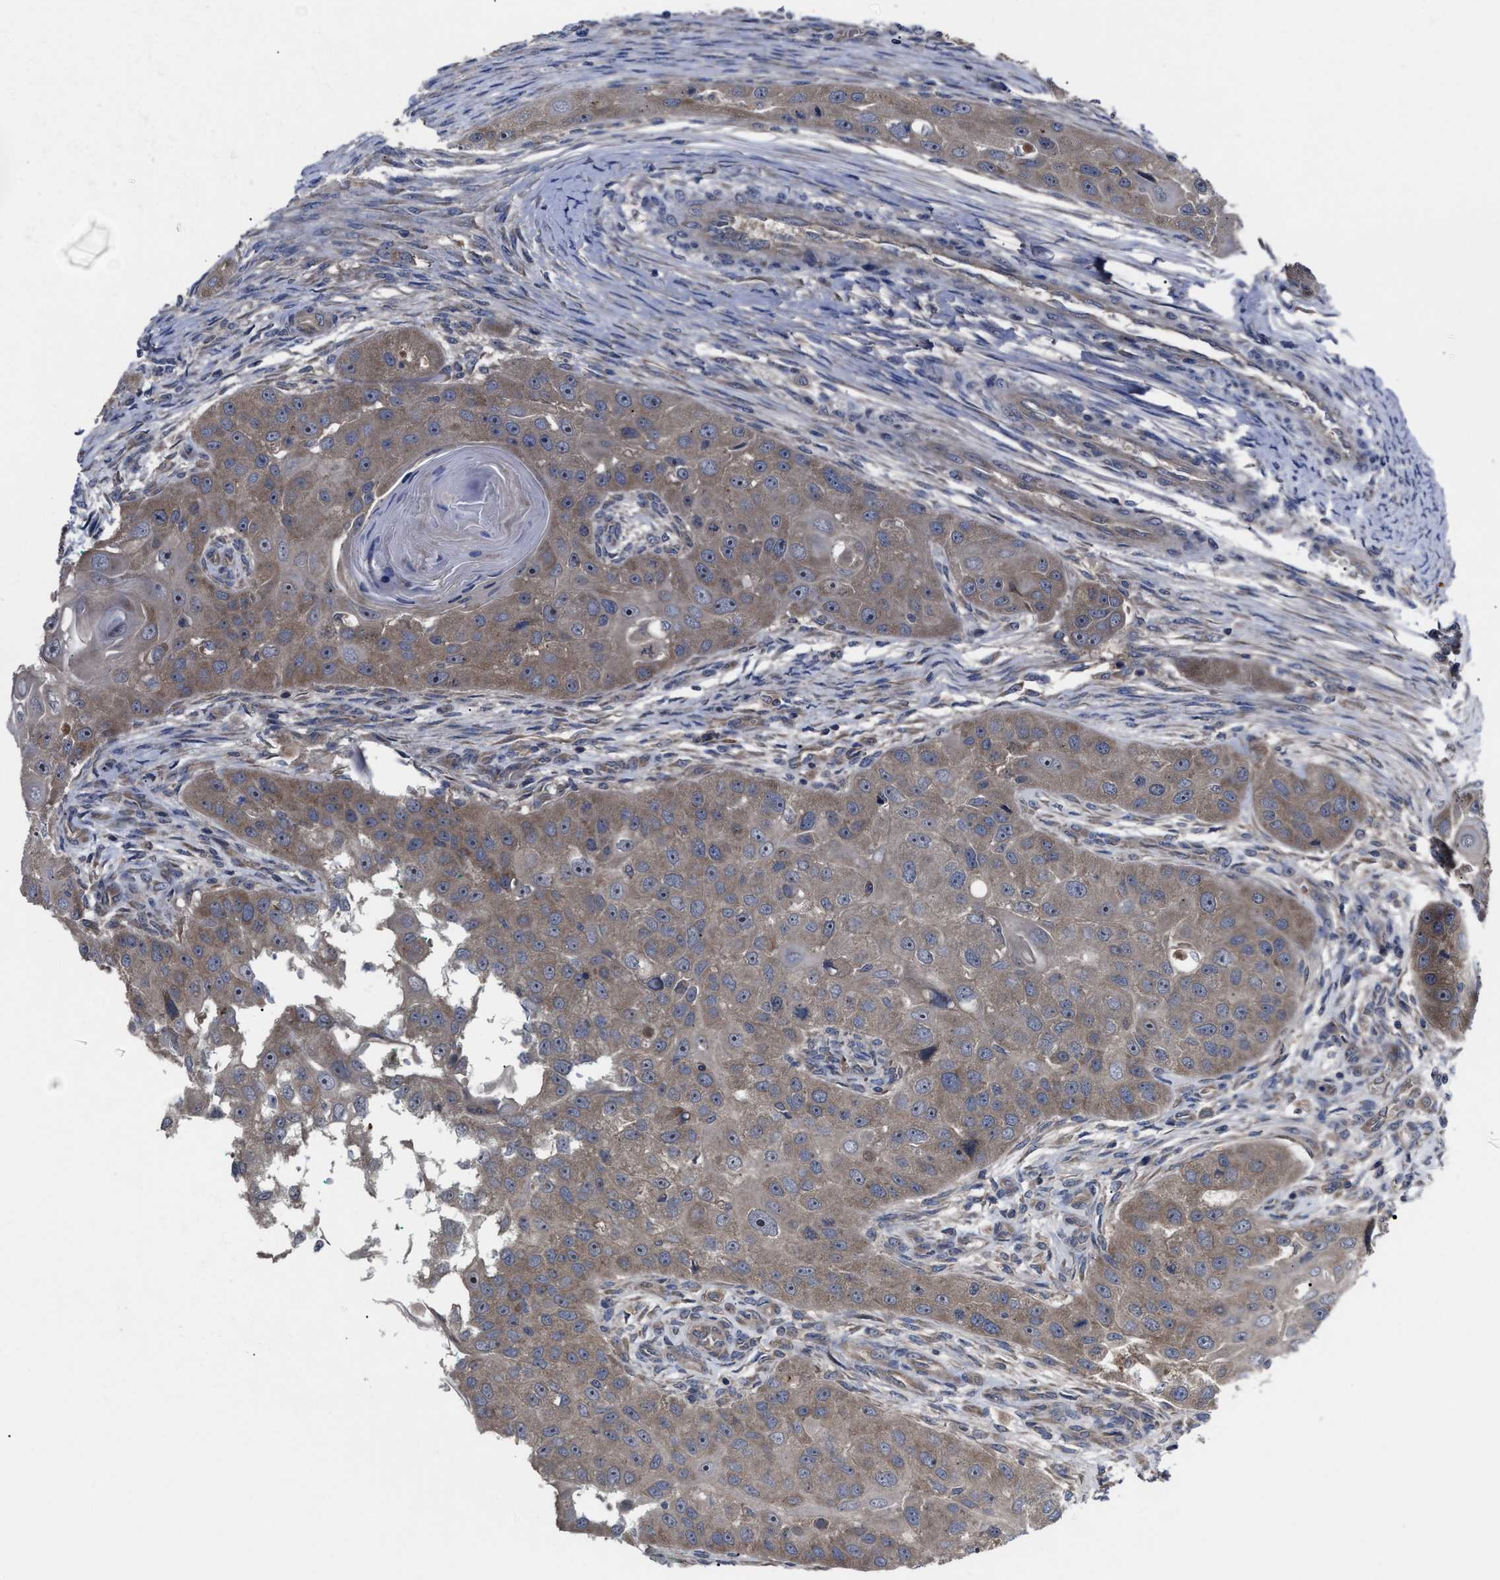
{"staining": {"intensity": "weak", "quantity": ">75%", "location": "cytoplasmic/membranous"}, "tissue": "head and neck cancer", "cell_type": "Tumor cells", "image_type": "cancer", "snomed": [{"axis": "morphology", "description": "Normal tissue, NOS"}, {"axis": "morphology", "description": "Squamous cell carcinoma, NOS"}, {"axis": "topography", "description": "Skeletal muscle"}, {"axis": "topography", "description": "Head-Neck"}], "caption": "This is a micrograph of immunohistochemistry staining of squamous cell carcinoma (head and neck), which shows weak staining in the cytoplasmic/membranous of tumor cells.", "gene": "UPF1", "patient": {"sex": "male", "age": 51}}